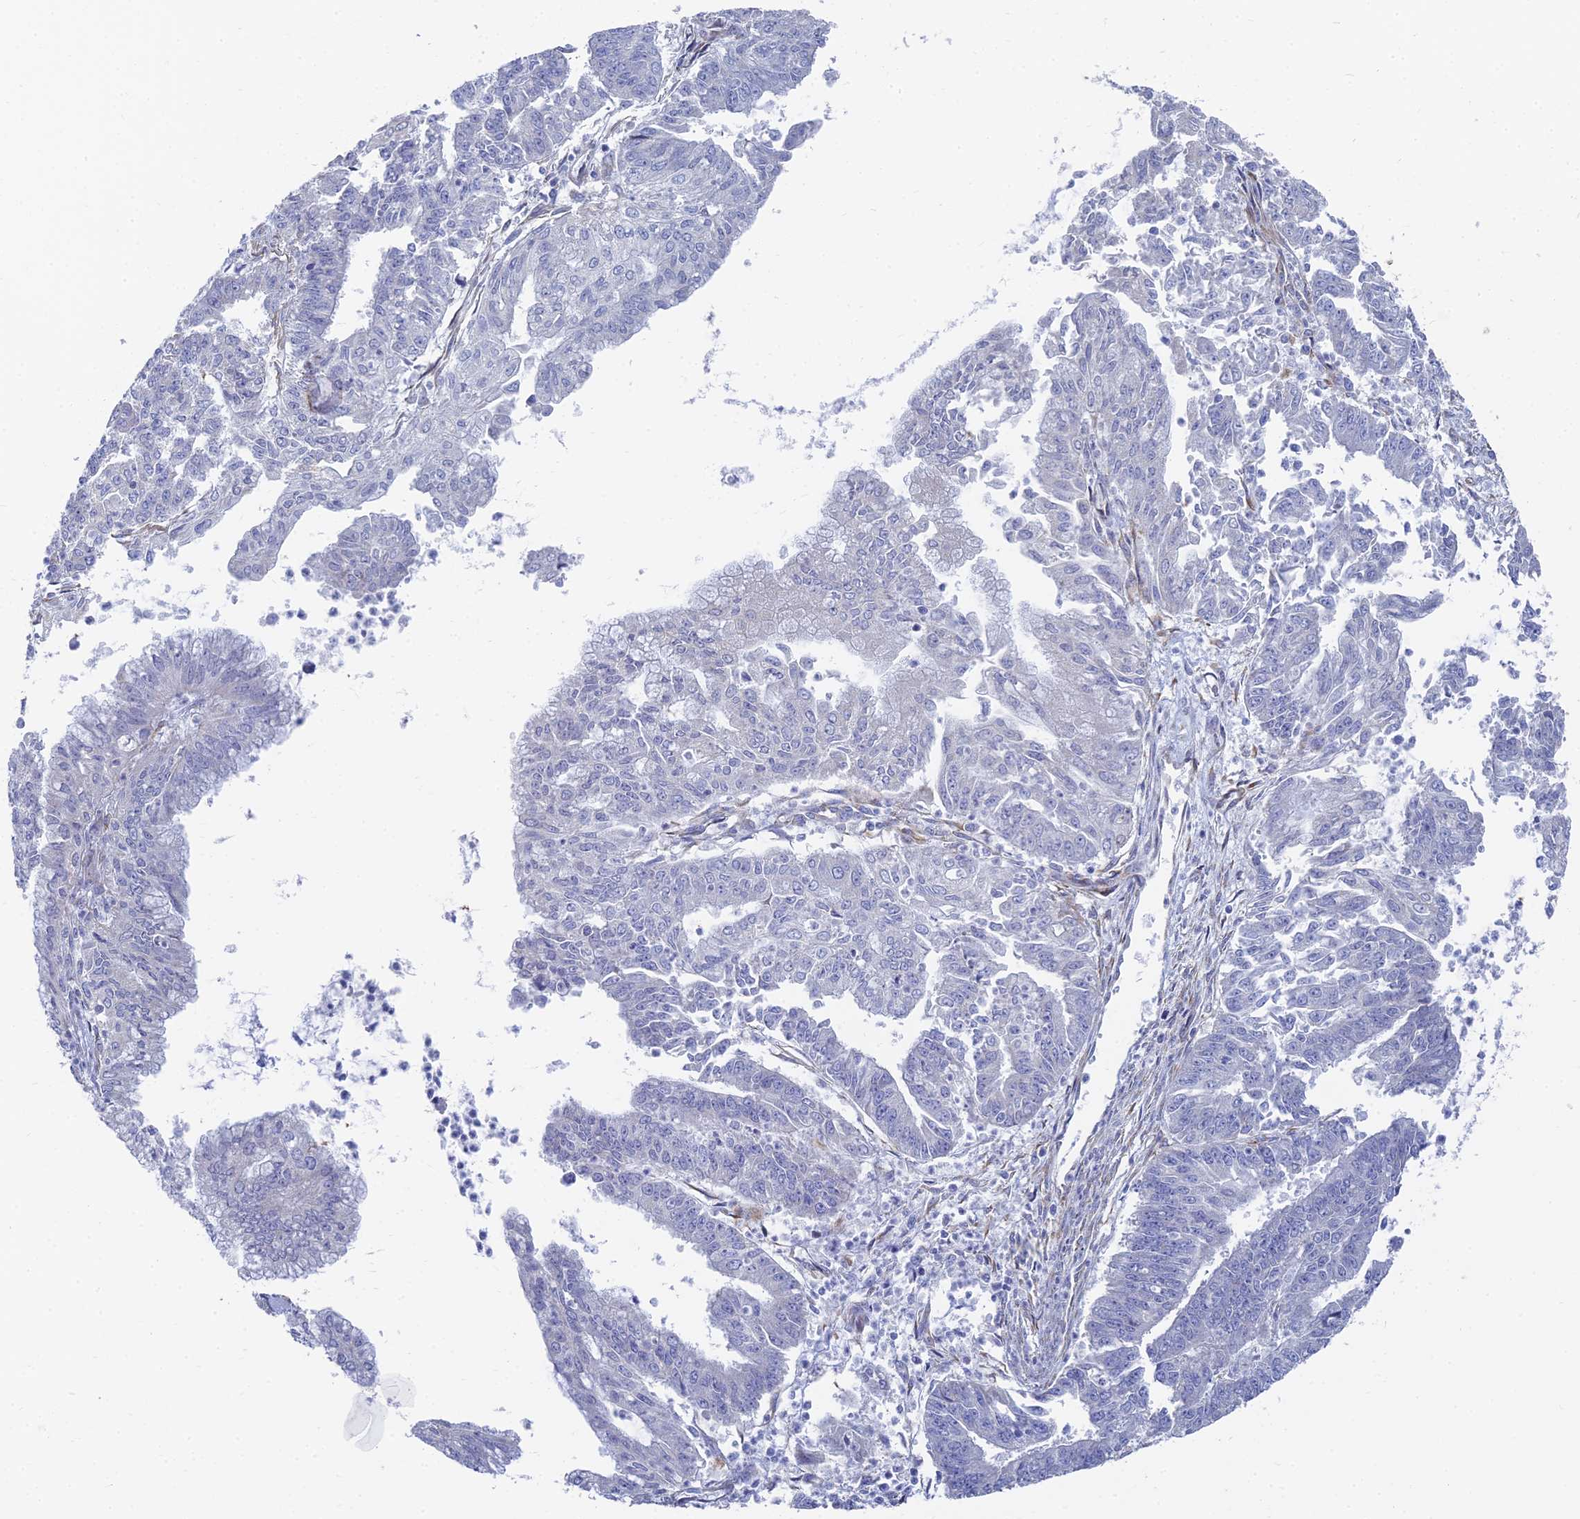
{"staining": {"intensity": "negative", "quantity": "none", "location": "none"}, "tissue": "endometrial cancer", "cell_type": "Tumor cells", "image_type": "cancer", "snomed": [{"axis": "morphology", "description": "Adenocarcinoma, NOS"}, {"axis": "topography", "description": "Endometrium"}], "caption": "The image exhibits no staining of tumor cells in endometrial adenocarcinoma.", "gene": "TNNT3", "patient": {"sex": "female", "age": 73}}